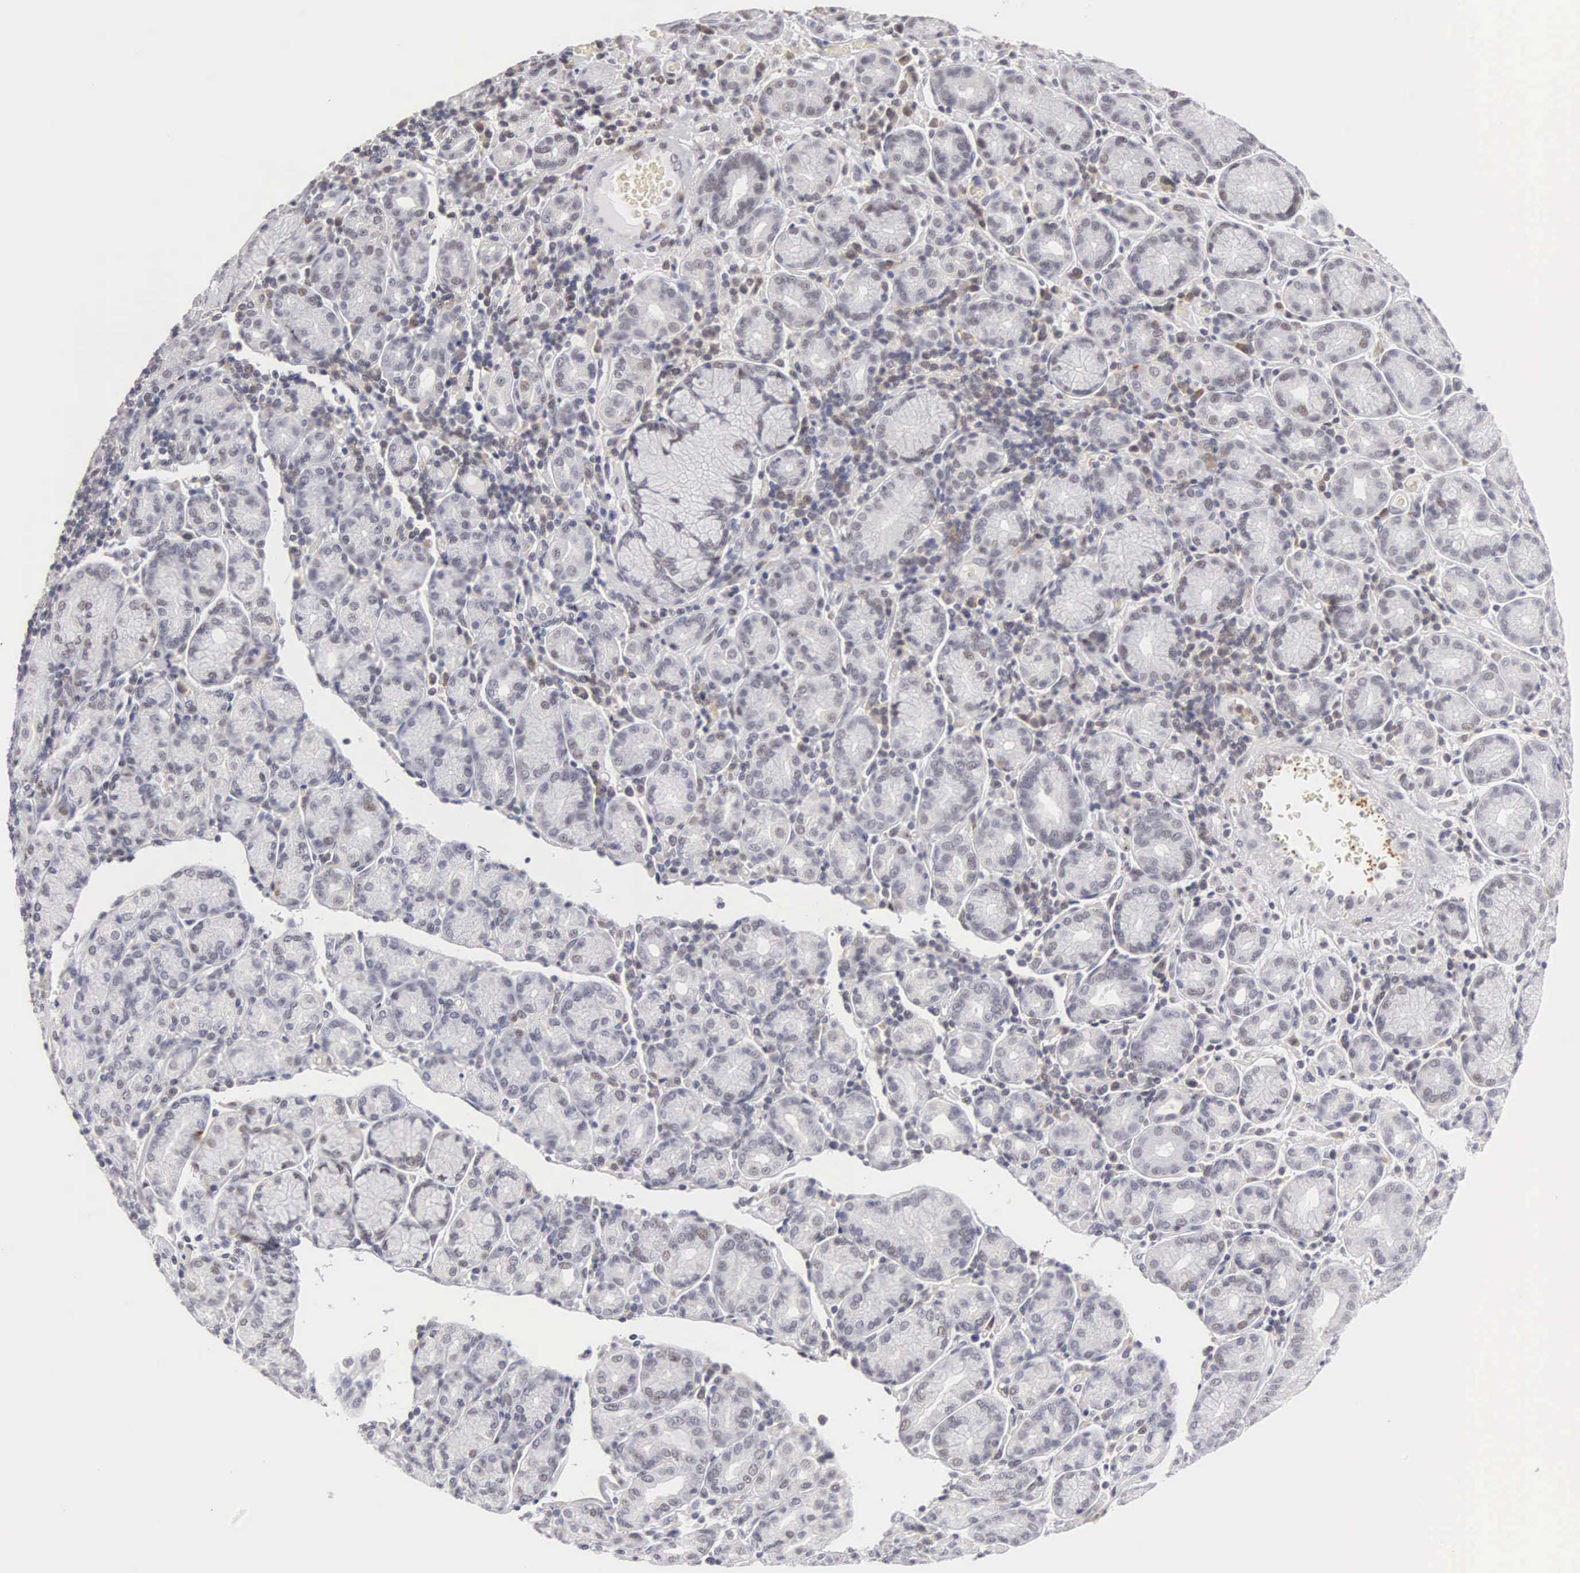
{"staining": {"intensity": "negative", "quantity": "none", "location": "none"}, "tissue": "stomach cancer", "cell_type": "Tumor cells", "image_type": "cancer", "snomed": [{"axis": "morphology", "description": "Adenocarcinoma, NOS"}, {"axis": "topography", "description": "Stomach, upper"}], "caption": "This is a micrograph of immunohistochemistry (IHC) staining of stomach adenocarcinoma, which shows no staining in tumor cells.", "gene": "FAM47A", "patient": {"sex": "female", "age": 50}}